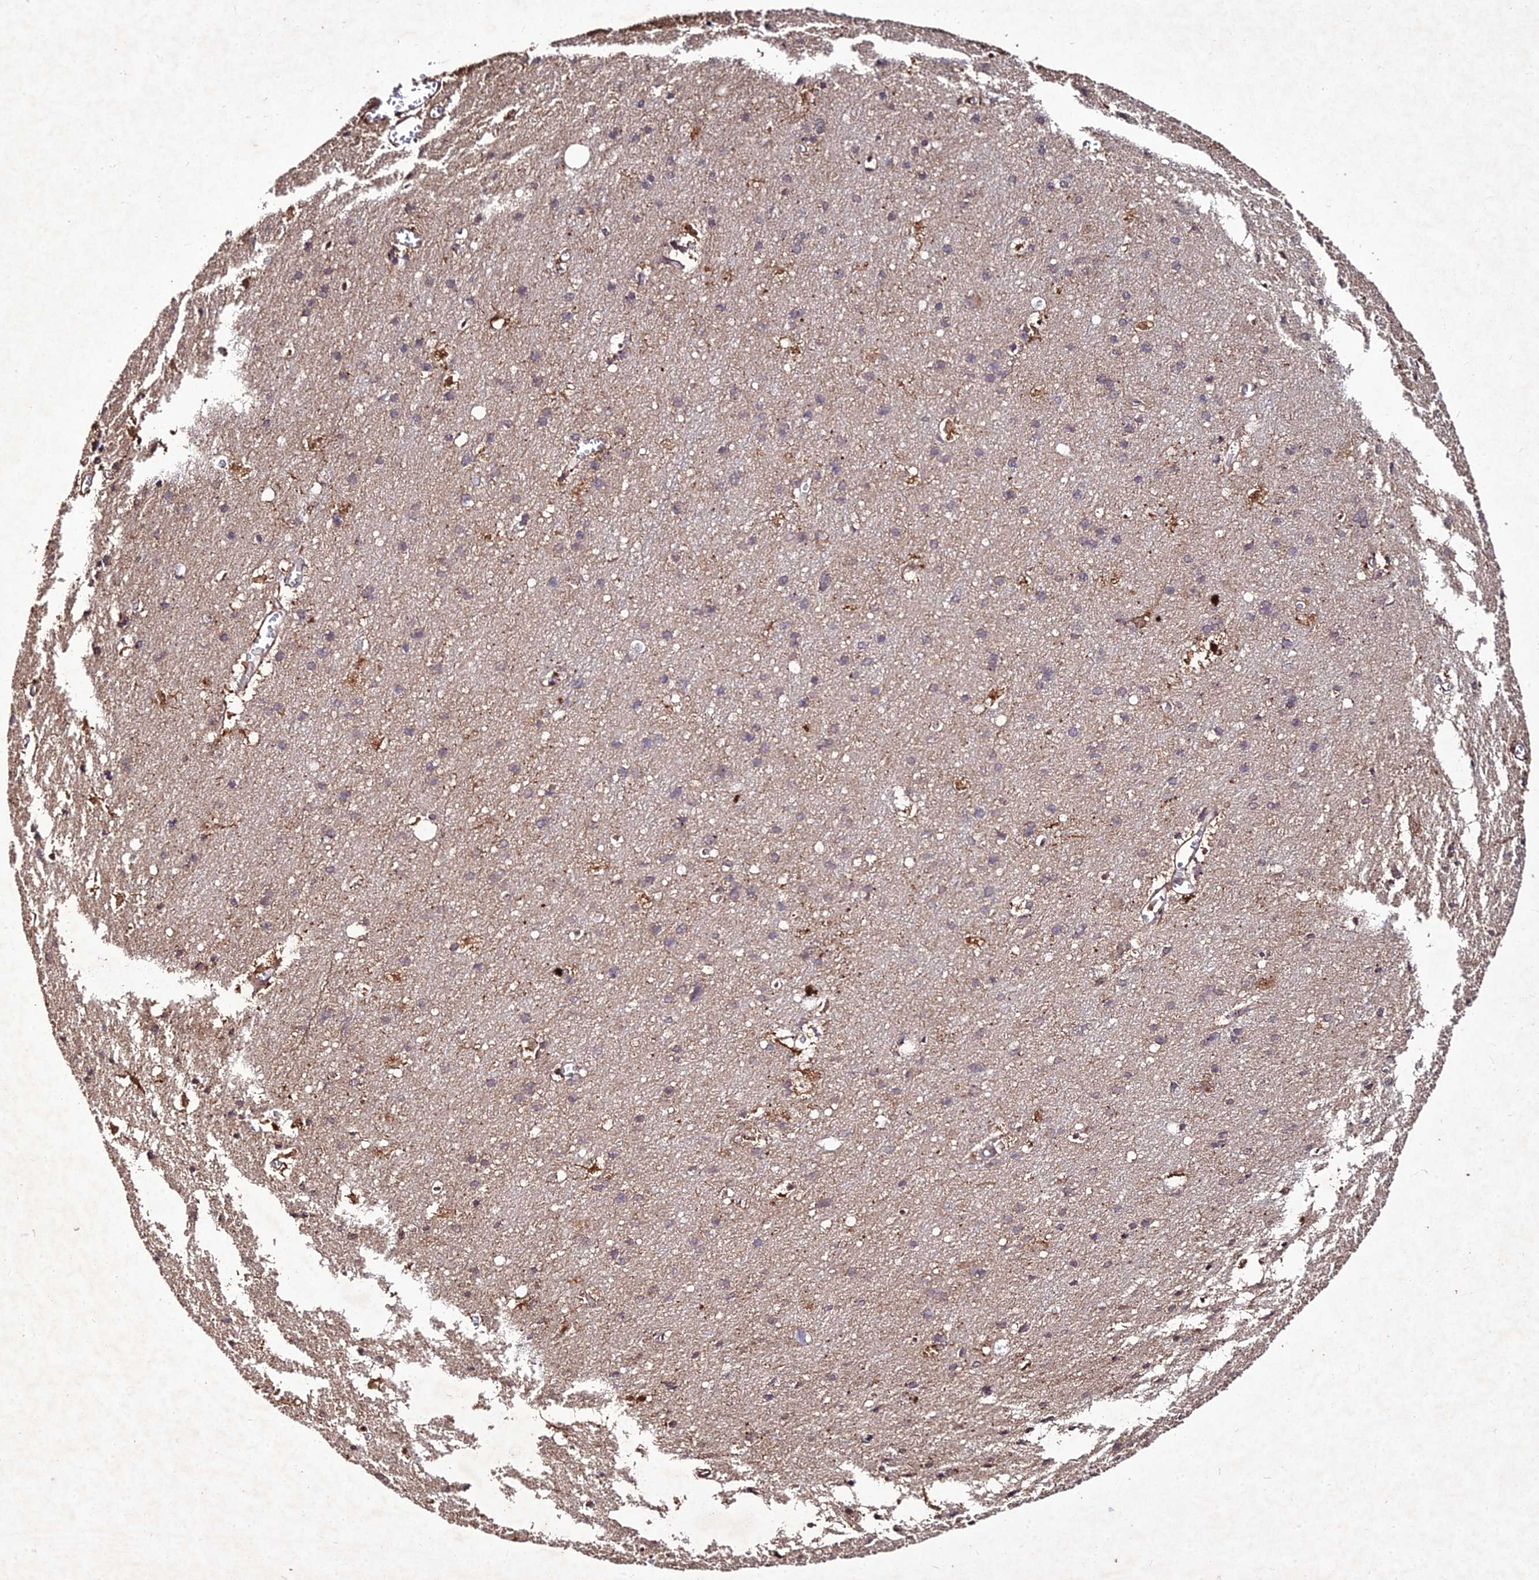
{"staining": {"intensity": "moderate", "quantity": "<25%", "location": "cytoplasmic/membranous"}, "tissue": "cerebral cortex", "cell_type": "Endothelial cells", "image_type": "normal", "snomed": [{"axis": "morphology", "description": "Normal tissue, NOS"}, {"axis": "topography", "description": "Cerebral cortex"}], "caption": "Immunohistochemical staining of normal cerebral cortex demonstrates moderate cytoplasmic/membranous protein expression in approximately <25% of endothelial cells. (Stains: DAB (3,3'-diaminobenzidine) in brown, nuclei in blue, Microscopy: brightfield microscopy at high magnification).", "gene": "ZNF766", "patient": {"sex": "male", "age": 54}}